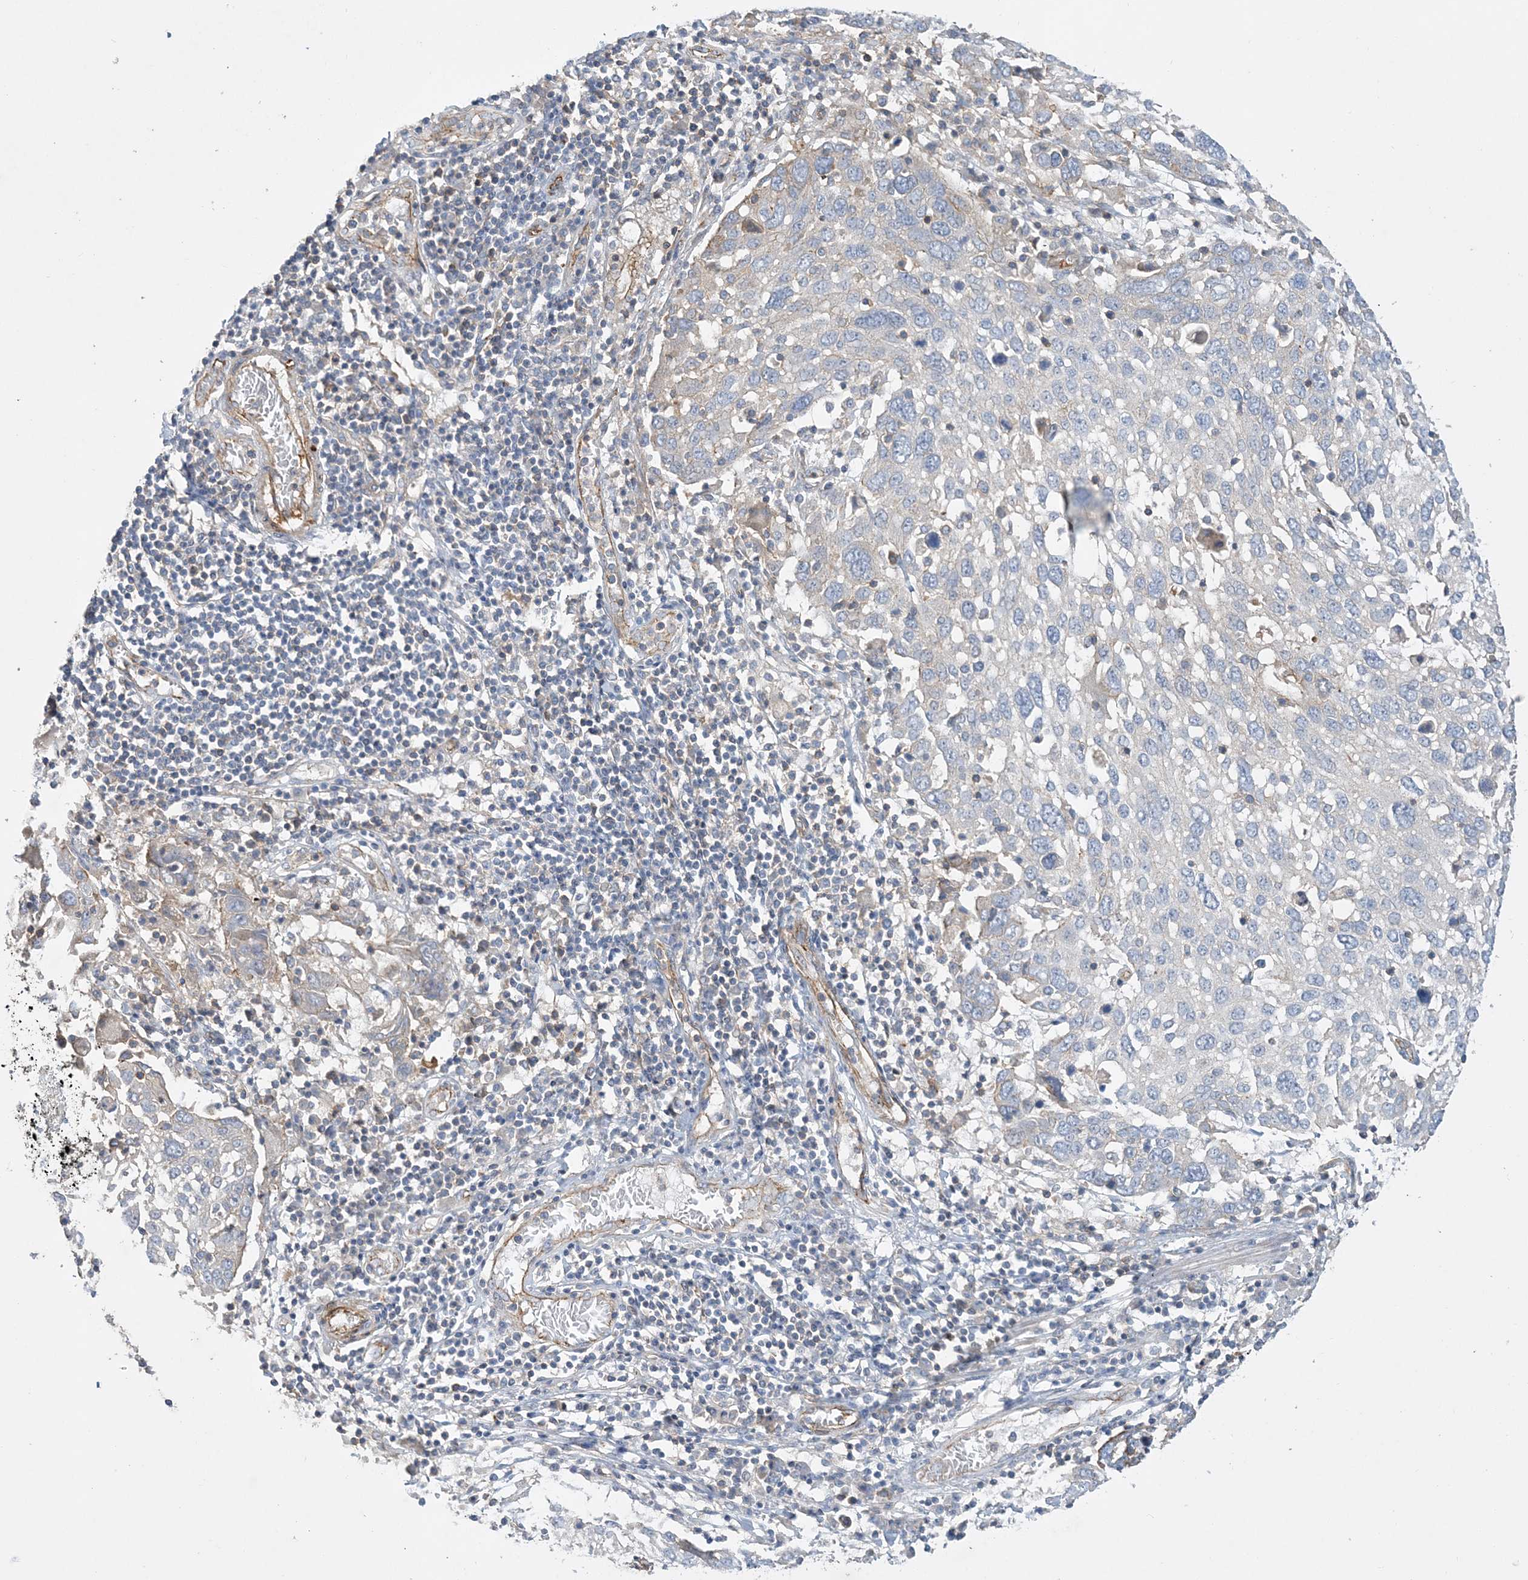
{"staining": {"intensity": "negative", "quantity": "none", "location": "none"}, "tissue": "lung cancer", "cell_type": "Tumor cells", "image_type": "cancer", "snomed": [{"axis": "morphology", "description": "Squamous cell carcinoma, NOS"}, {"axis": "topography", "description": "Lung"}], "caption": "Micrograph shows no protein positivity in tumor cells of squamous cell carcinoma (lung) tissue. Nuclei are stained in blue.", "gene": "PIGC", "patient": {"sex": "male", "age": 65}}